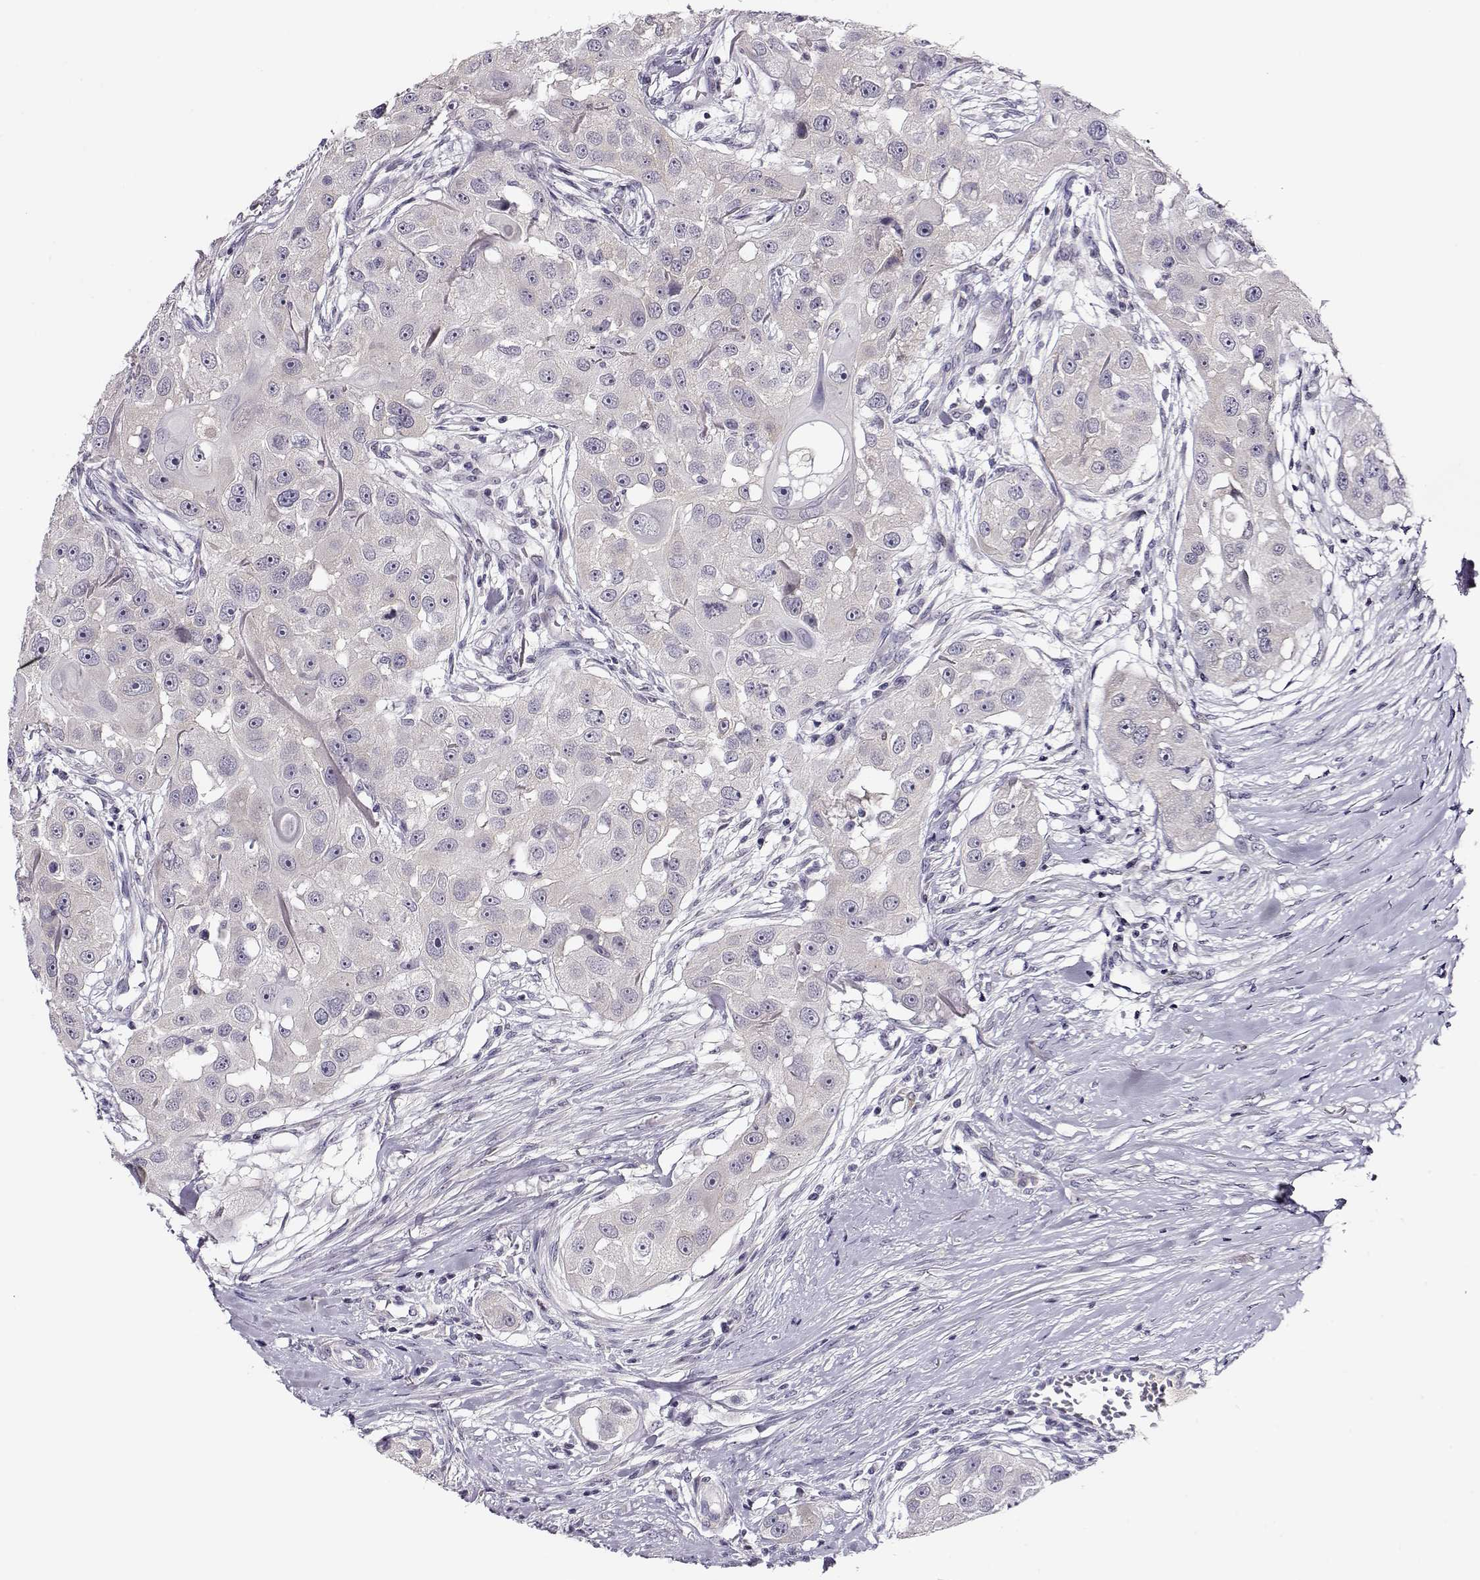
{"staining": {"intensity": "negative", "quantity": "none", "location": "none"}, "tissue": "head and neck cancer", "cell_type": "Tumor cells", "image_type": "cancer", "snomed": [{"axis": "morphology", "description": "Squamous cell carcinoma, NOS"}, {"axis": "topography", "description": "Head-Neck"}], "caption": "The immunohistochemistry (IHC) photomicrograph has no significant staining in tumor cells of squamous cell carcinoma (head and neck) tissue. (DAB immunohistochemistry with hematoxylin counter stain).", "gene": "CRX", "patient": {"sex": "male", "age": 51}}